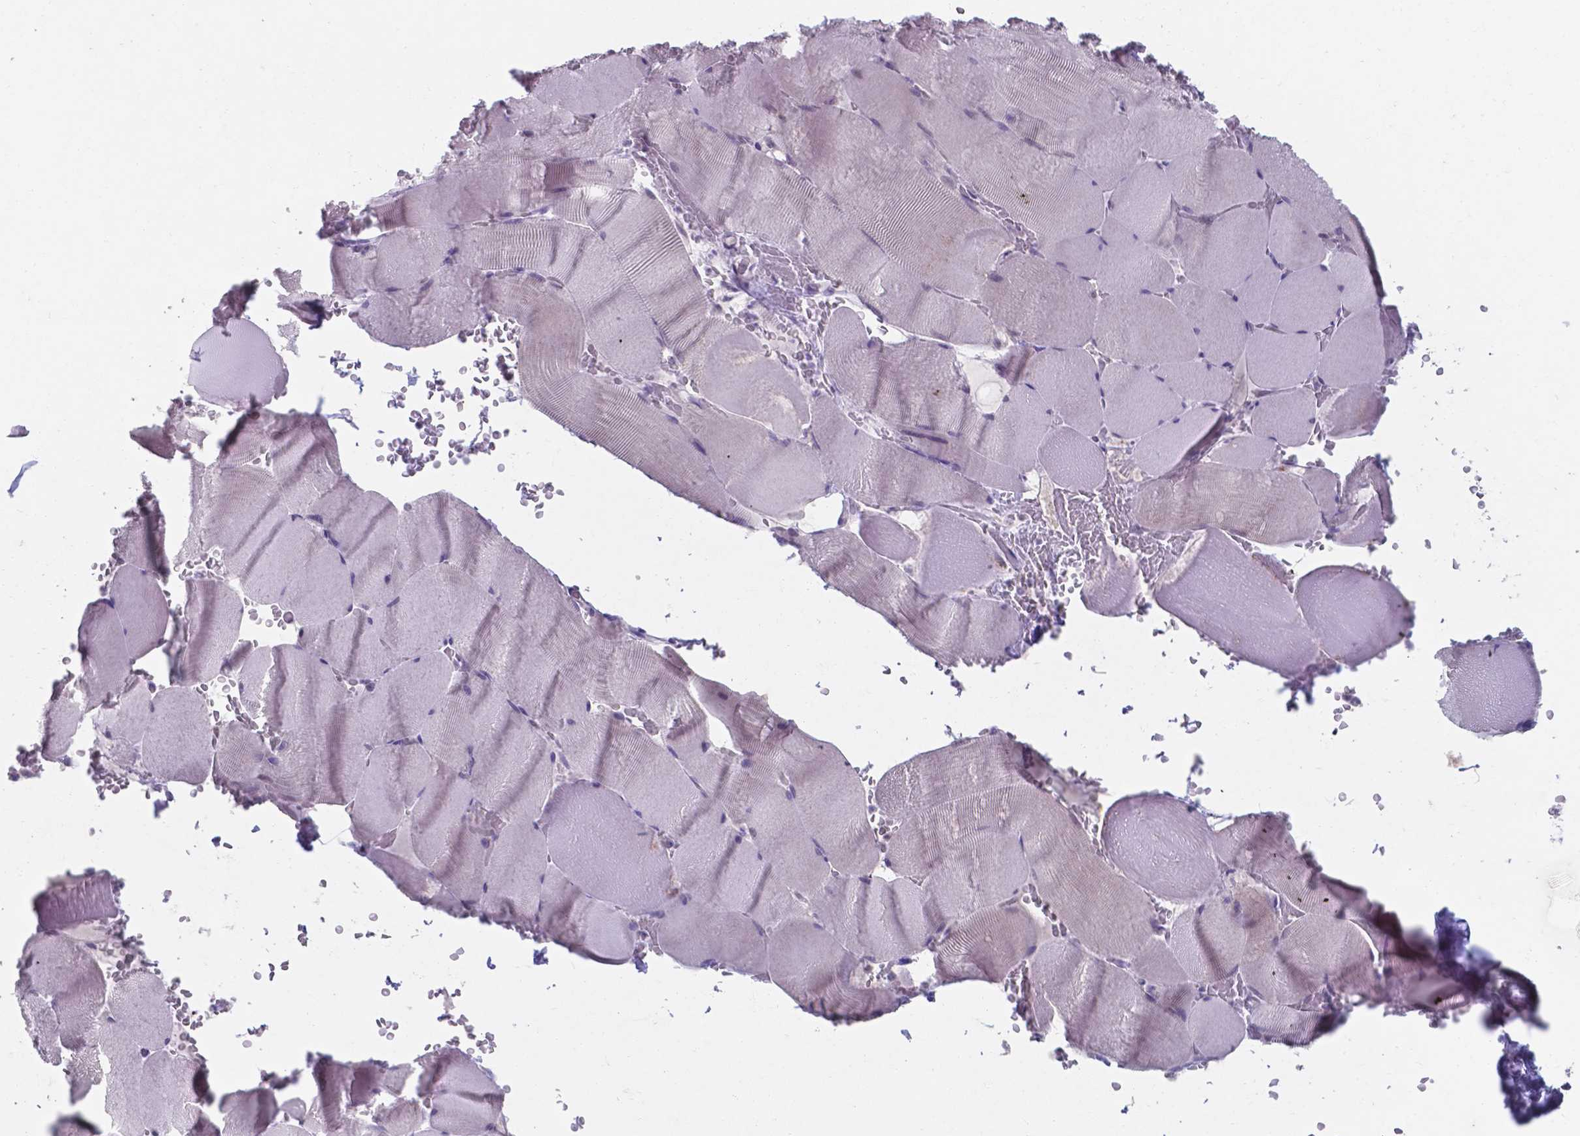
{"staining": {"intensity": "negative", "quantity": "none", "location": "none"}, "tissue": "skeletal muscle", "cell_type": "Myocytes", "image_type": "normal", "snomed": [{"axis": "morphology", "description": "Normal tissue, NOS"}, {"axis": "topography", "description": "Skeletal muscle"}], "caption": "Immunohistochemistry of unremarkable human skeletal muscle reveals no positivity in myocytes.", "gene": "UBE2E2", "patient": {"sex": "male", "age": 56}}